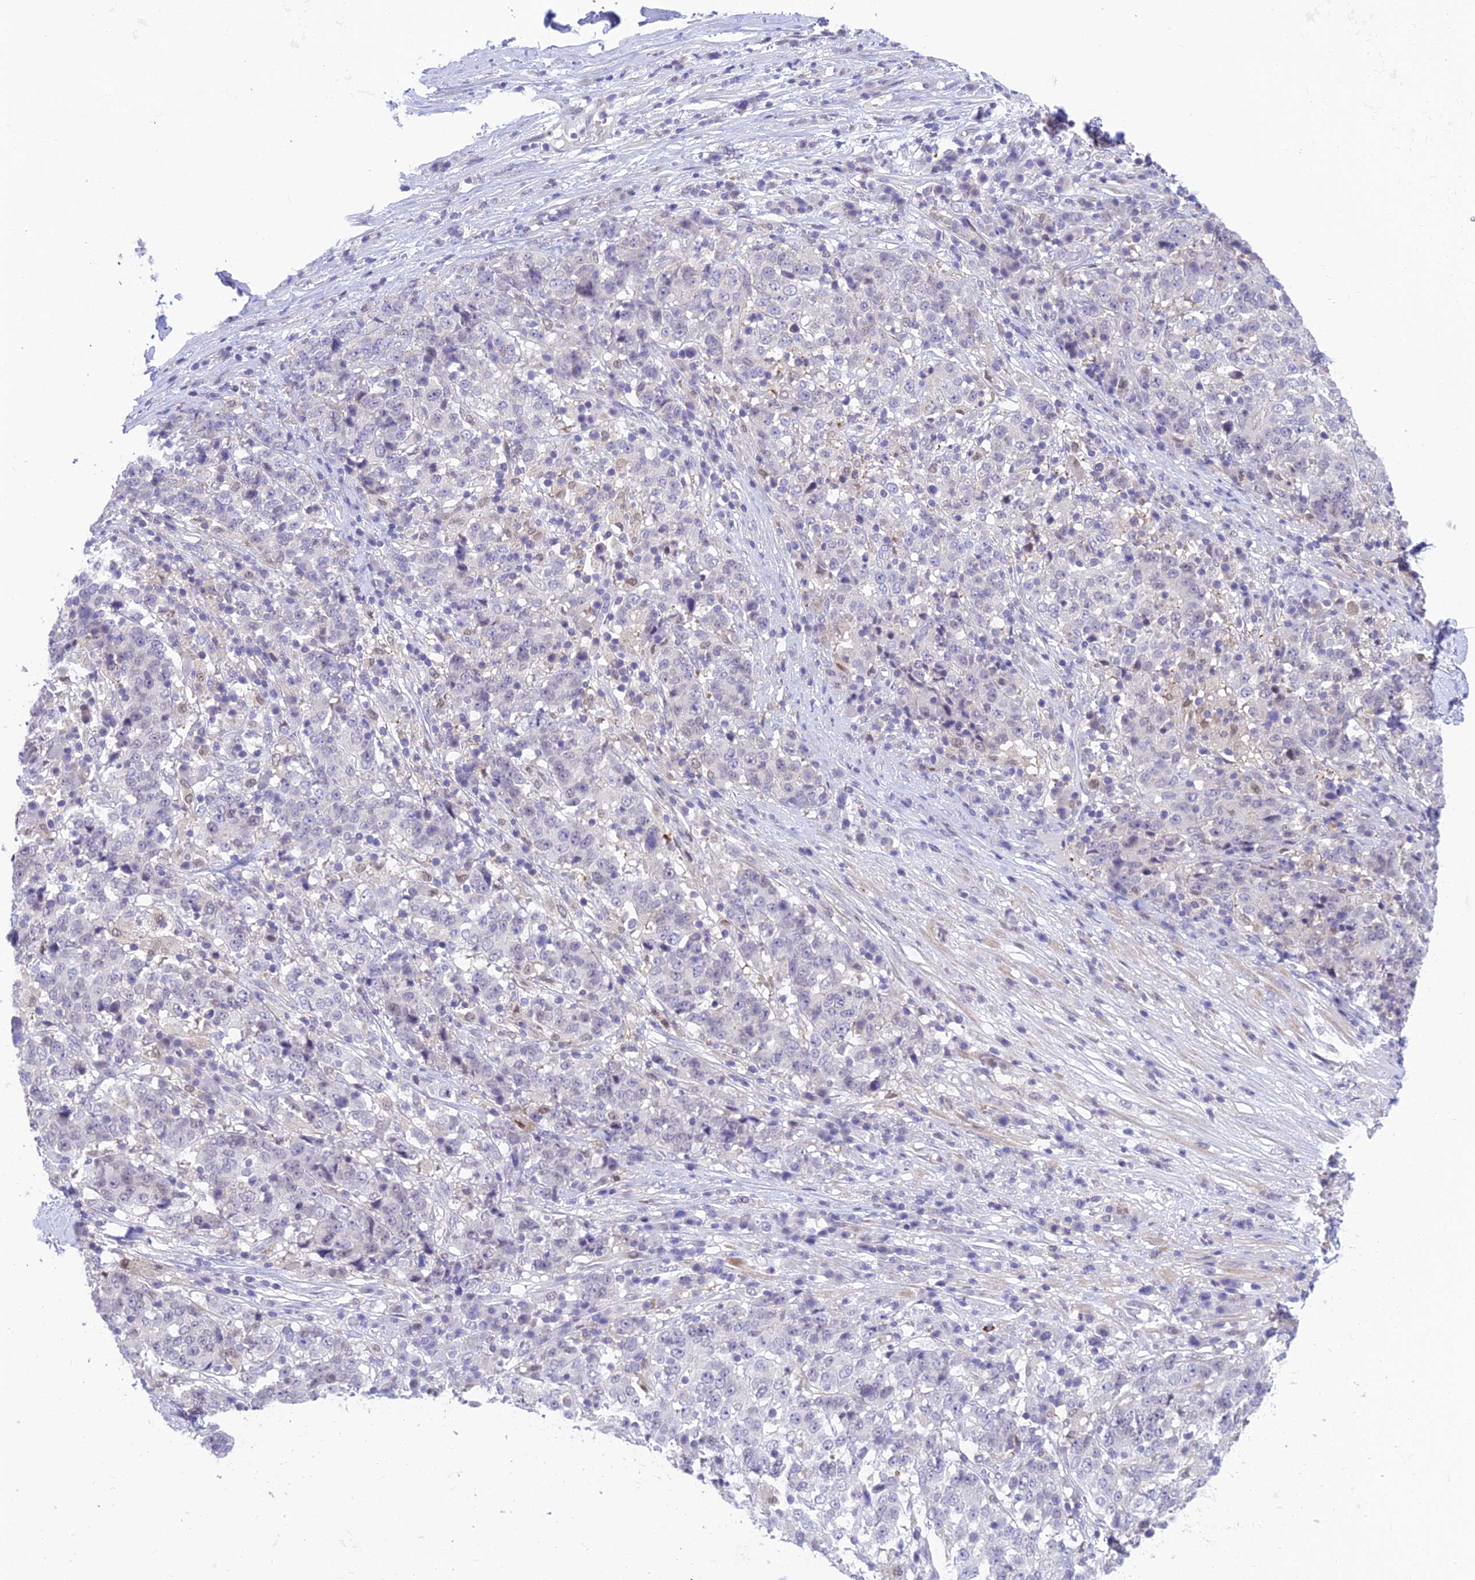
{"staining": {"intensity": "negative", "quantity": "none", "location": "none"}, "tissue": "stomach cancer", "cell_type": "Tumor cells", "image_type": "cancer", "snomed": [{"axis": "morphology", "description": "Adenocarcinoma, NOS"}, {"axis": "topography", "description": "Stomach"}], "caption": "Tumor cells show no significant protein expression in stomach cancer (adenocarcinoma).", "gene": "BMT2", "patient": {"sex": "male", "age": 59}}